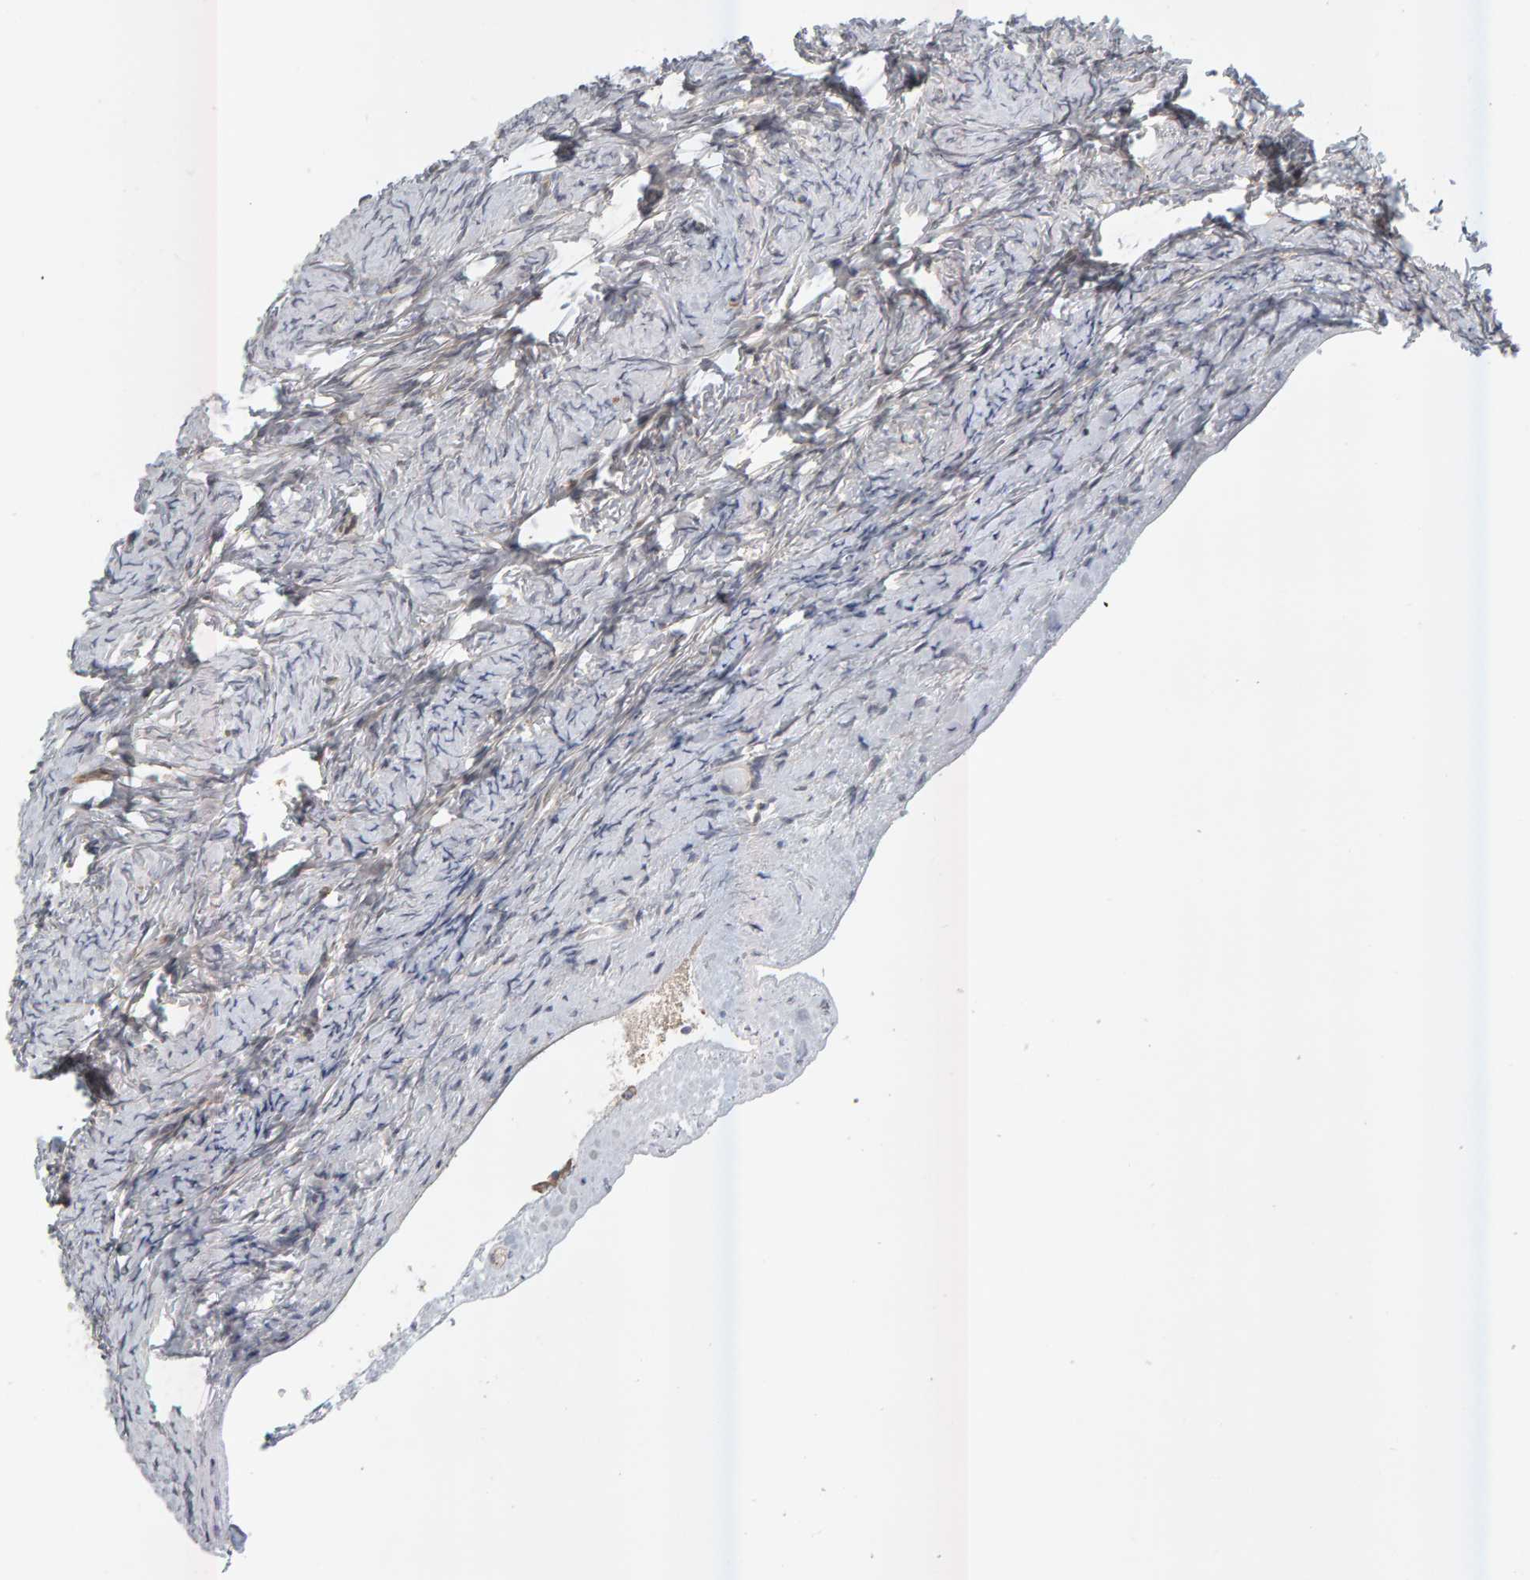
{"staining": {"intensity": "weak", "quantity": ">75%", "location": "cytoplasmic/membranous"}, "tissue": "ovary", "cell_type": "Follicle cells", "image_type": "normal", "snomed": [{"axis": "morphology", "description": "Normal tissue, NOS"}, {"axis": "topography", "description": "Ovary"}], "caption": "About >75% of follicle cells in unremarkable human ovary demonstrate weak cytoplasmic/membranous protein positivity as visualized by brown immunohistochemical staining.", "gene": "ZNF160", "patient": {"sex": "female", "age": 27}}